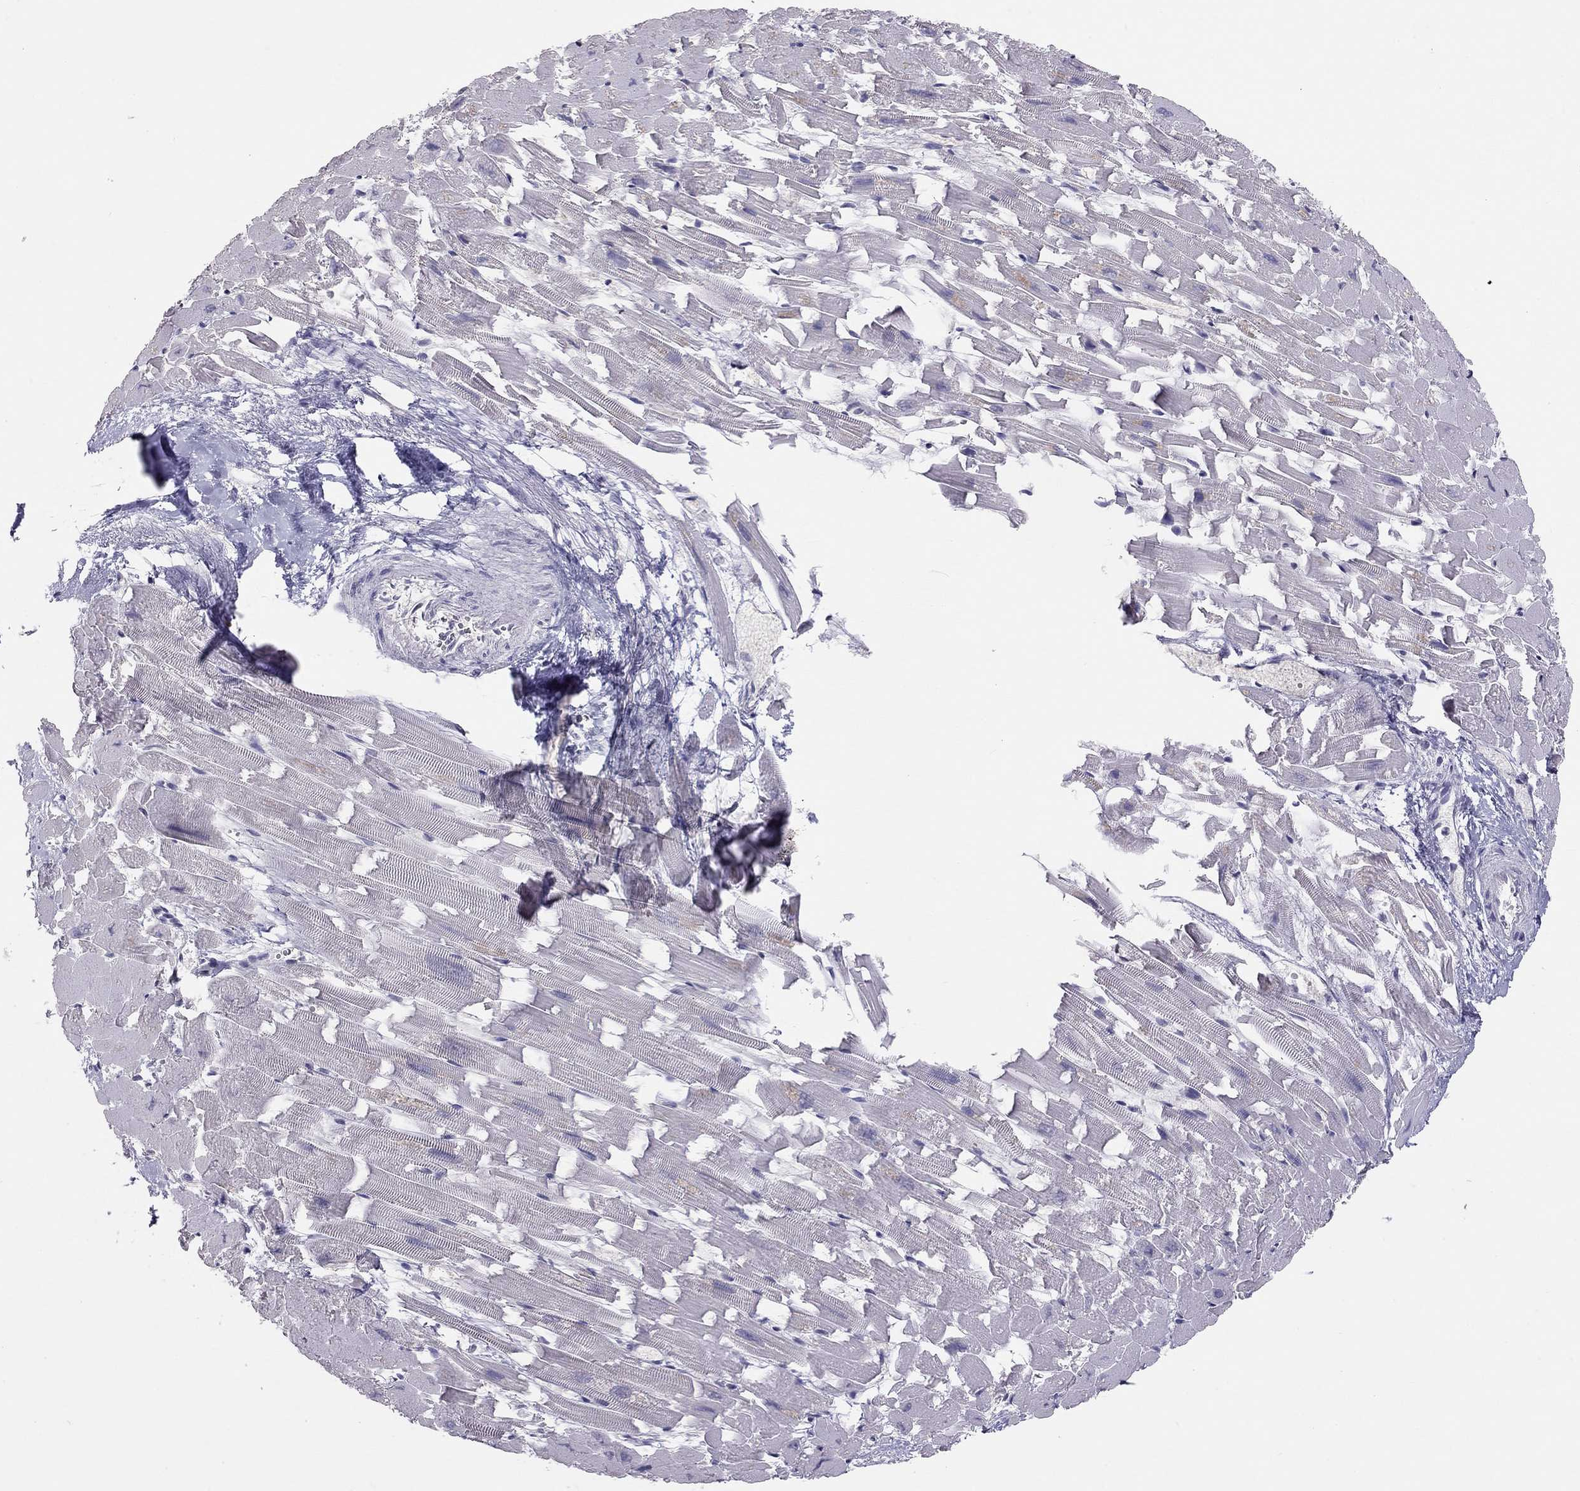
{"staining": {"intensity": "negative", "quantity": "none", "location": "none"}, "tissue": "heart muscle", "cell_type": "Cardiomyocytes", "image_type": "normal", "snomed": [{"axis": "morphology", "description": "Normal tissue, NOS"}, {"axis": "topography", "description": "Heart"}], "caption": "An IHC micrograph of normal heart muscle is shown. There is no staining in cardiomyocytes of heart muscle. (DAB immunohistochemistry visualized using brightfield microscopy, high magnification).", "gene": "HSF2BP", "patient": {"sex": "female", "age": 64}}